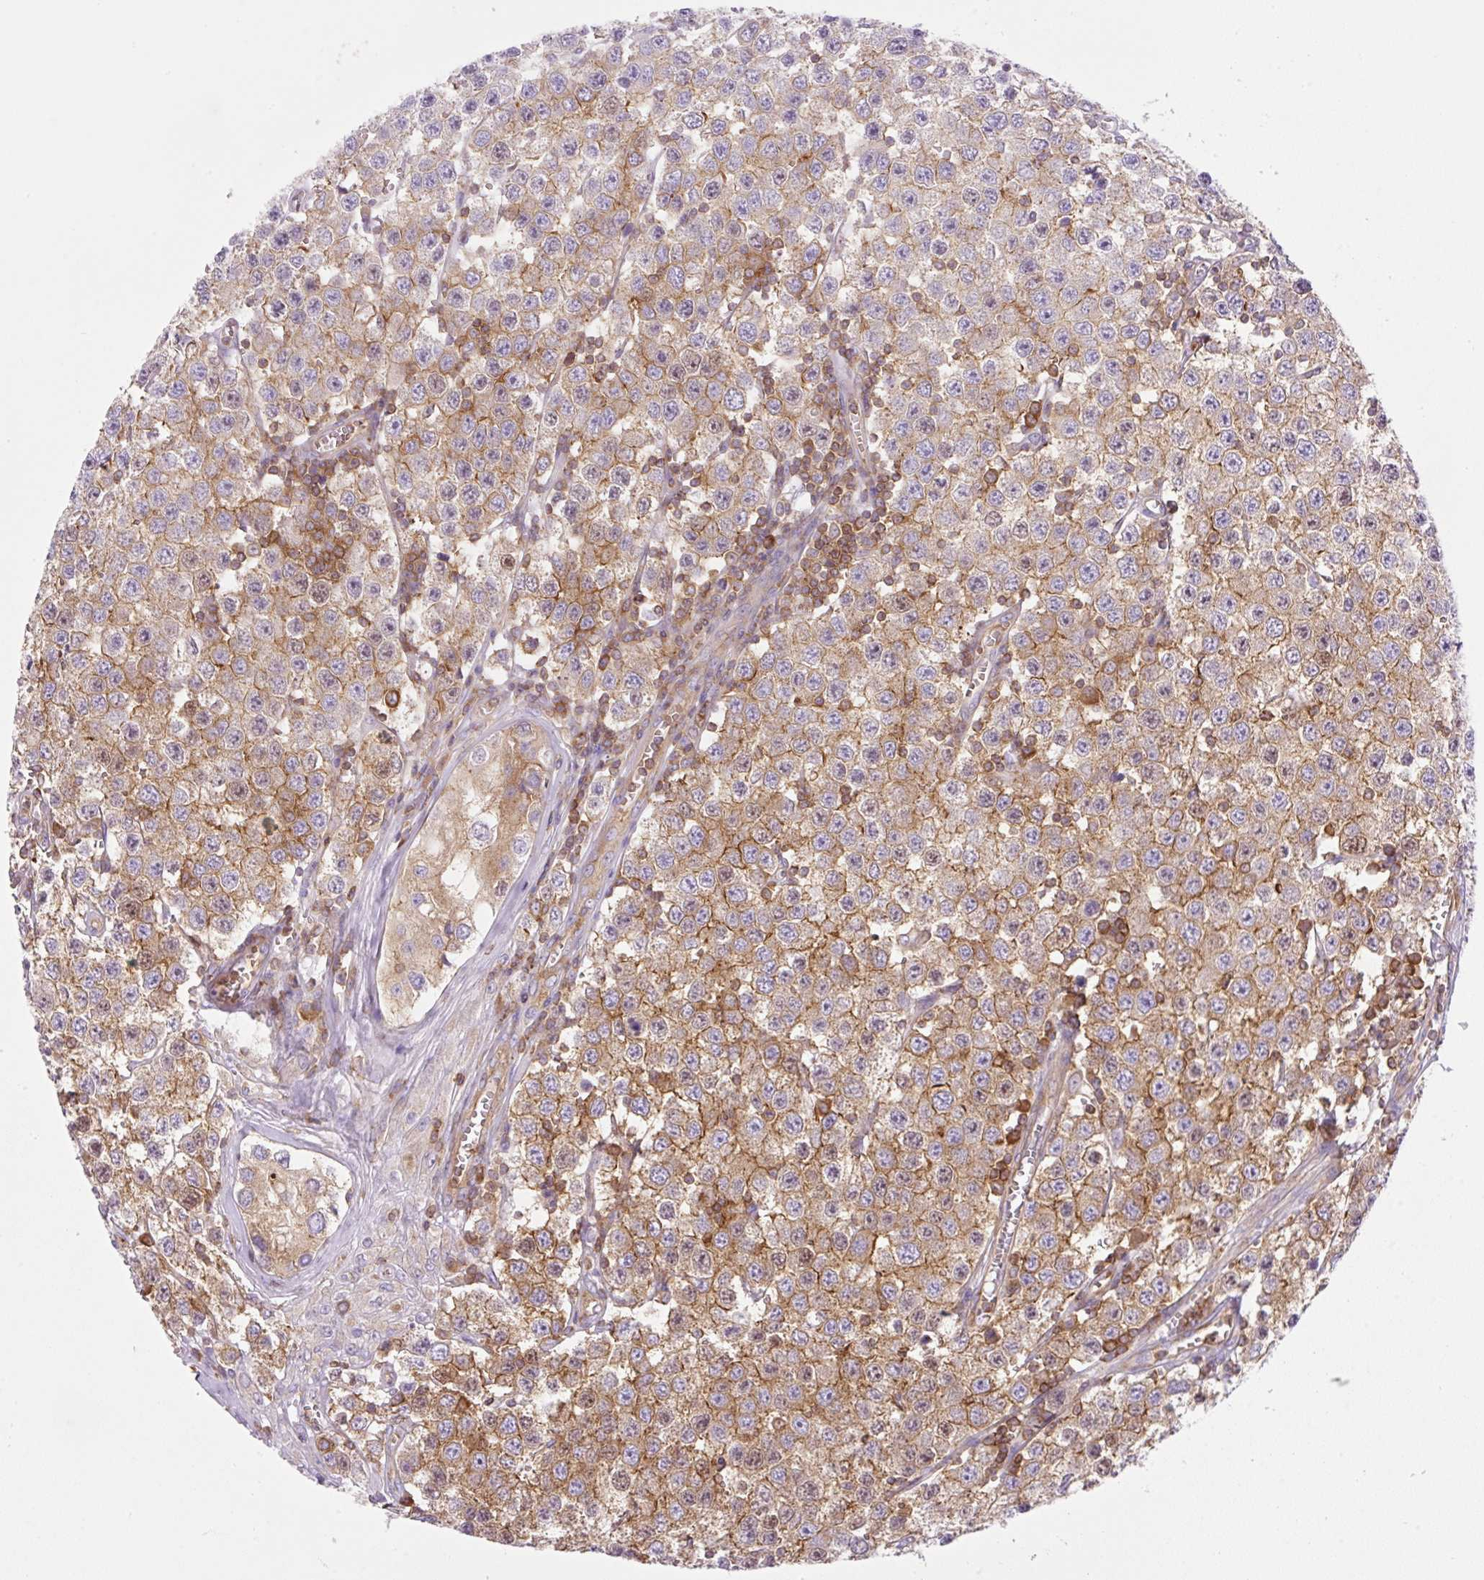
{"staining": {"intensity": "moderate", "quantity": "<25%", "location": "cytoplasmic/membranous"}, "tissue": "testis cancer", "cell_type": "Tumor cells", "image_type": "cancer", "snomed": [{"axis": "morphology", "description": "Seminoma, NOS"}, {"axis": "topography", "description": "Testis"}], "caption": "IHC of testis cancer (seminoma) demonstrates low levels of moderate cytoplasmic/membranous staining in approximately <25% of tumor cells.", "gene": "DNM2", "patient": {"sex": "male", "age": 34}}